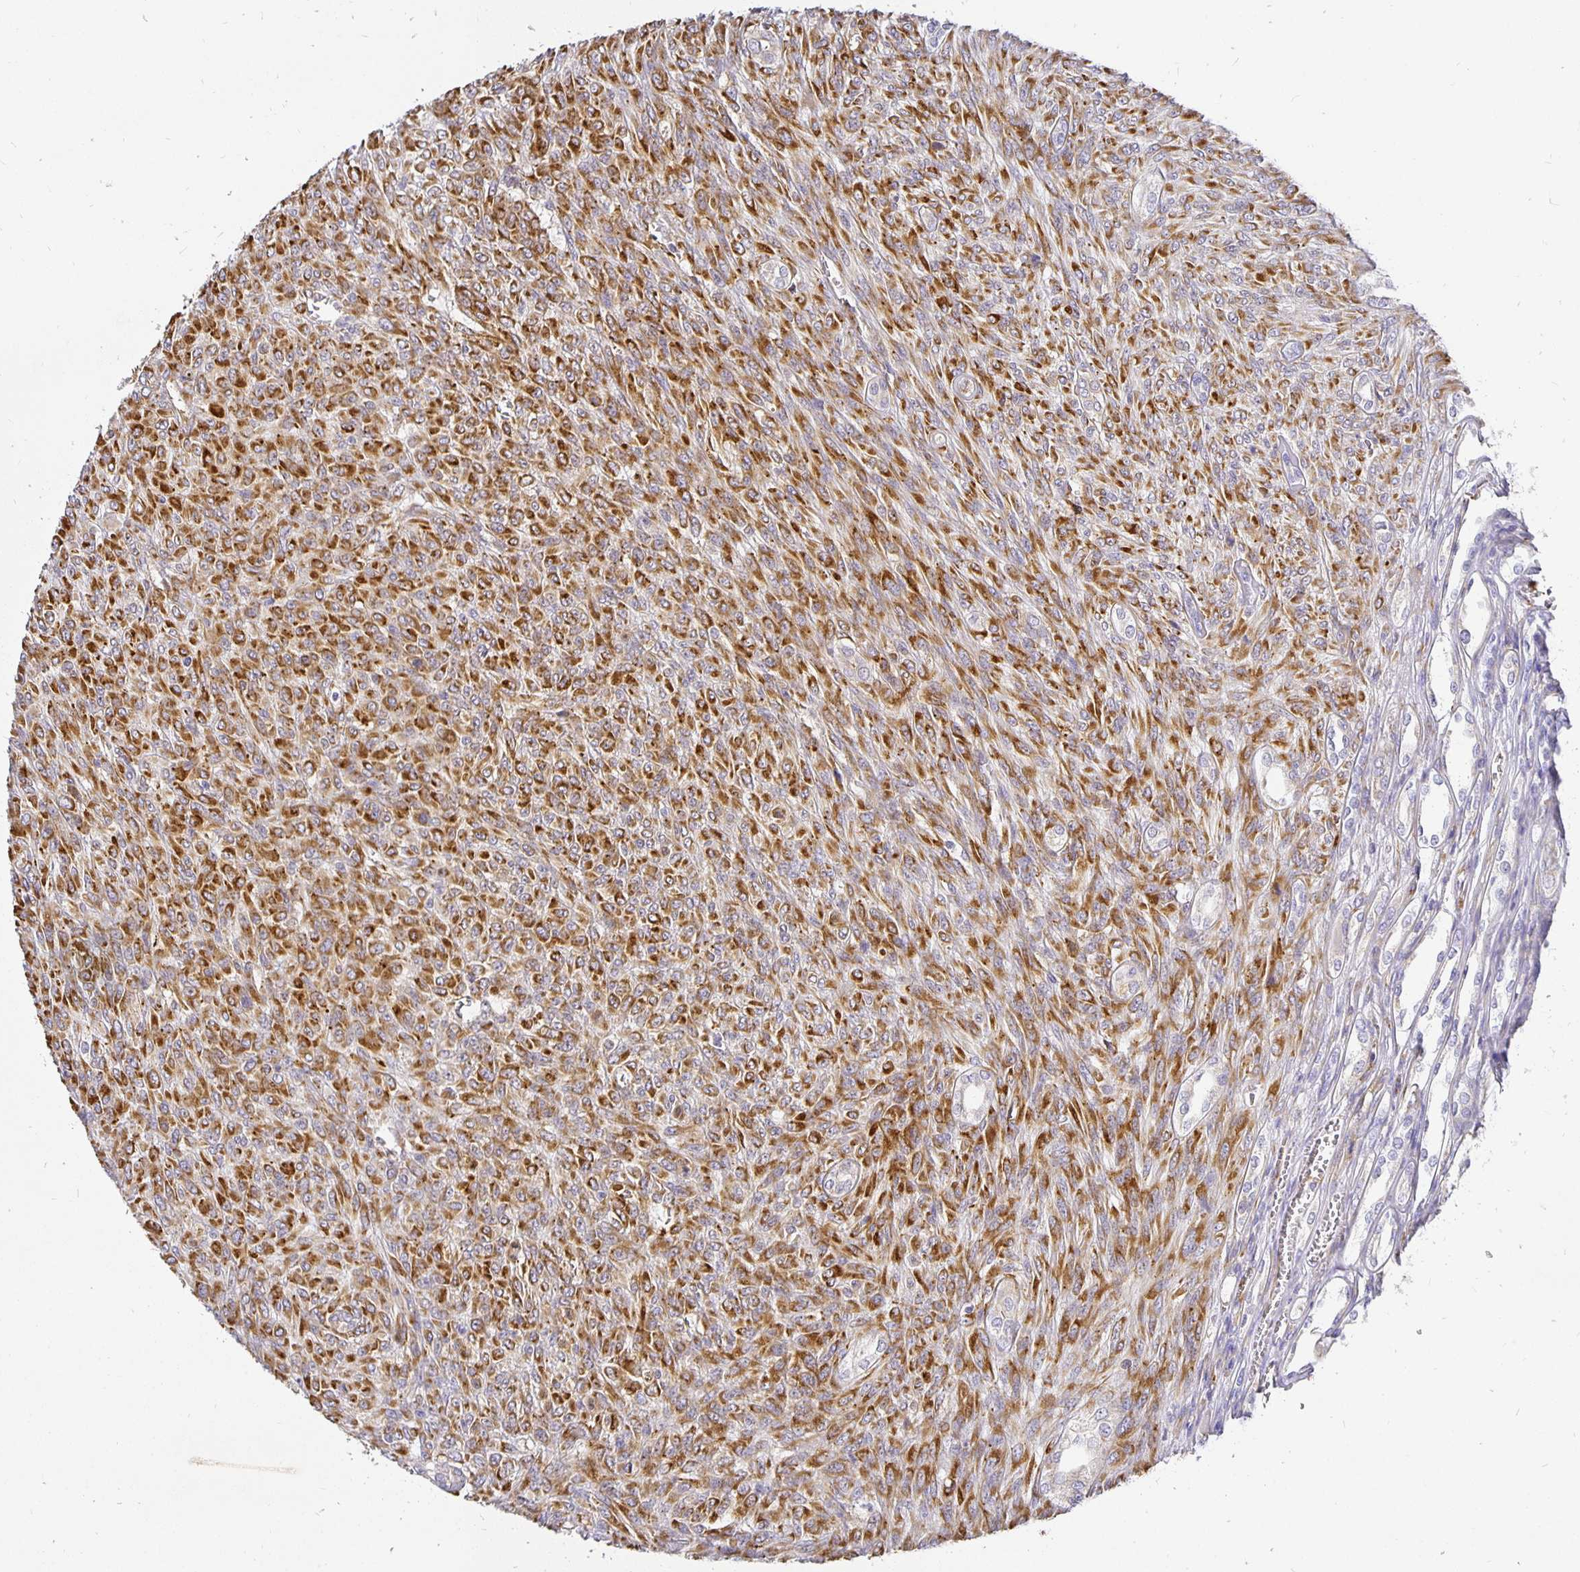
{"staining": {"intensity": "strong", "quantity": ">75%", "location": "cytoplasmic/membranous"}, "tissue": "renal cancer", "cell_type": "Tumor cells", "image_type": "cancer", "snomed": [{"axis": "morphology", "description": "Adenocarcinoma, NOS"}, {"axis": "topography", "description": "Kidney"}], "caption": "Immunohistochemistry (IHC) (DAB (3,3'-diaminobenzidine)) staining of renal adenocarcinoma reveals strong cytoplasmic/membranous protein staining in about >75% of tumor cells. (DAB (3,3'-diaminobenzidine) IHC, brown staining for protein, blue staining for nuclei).", "gene": "PLOD1", "patient": {"sex": "male", "age": 58}}